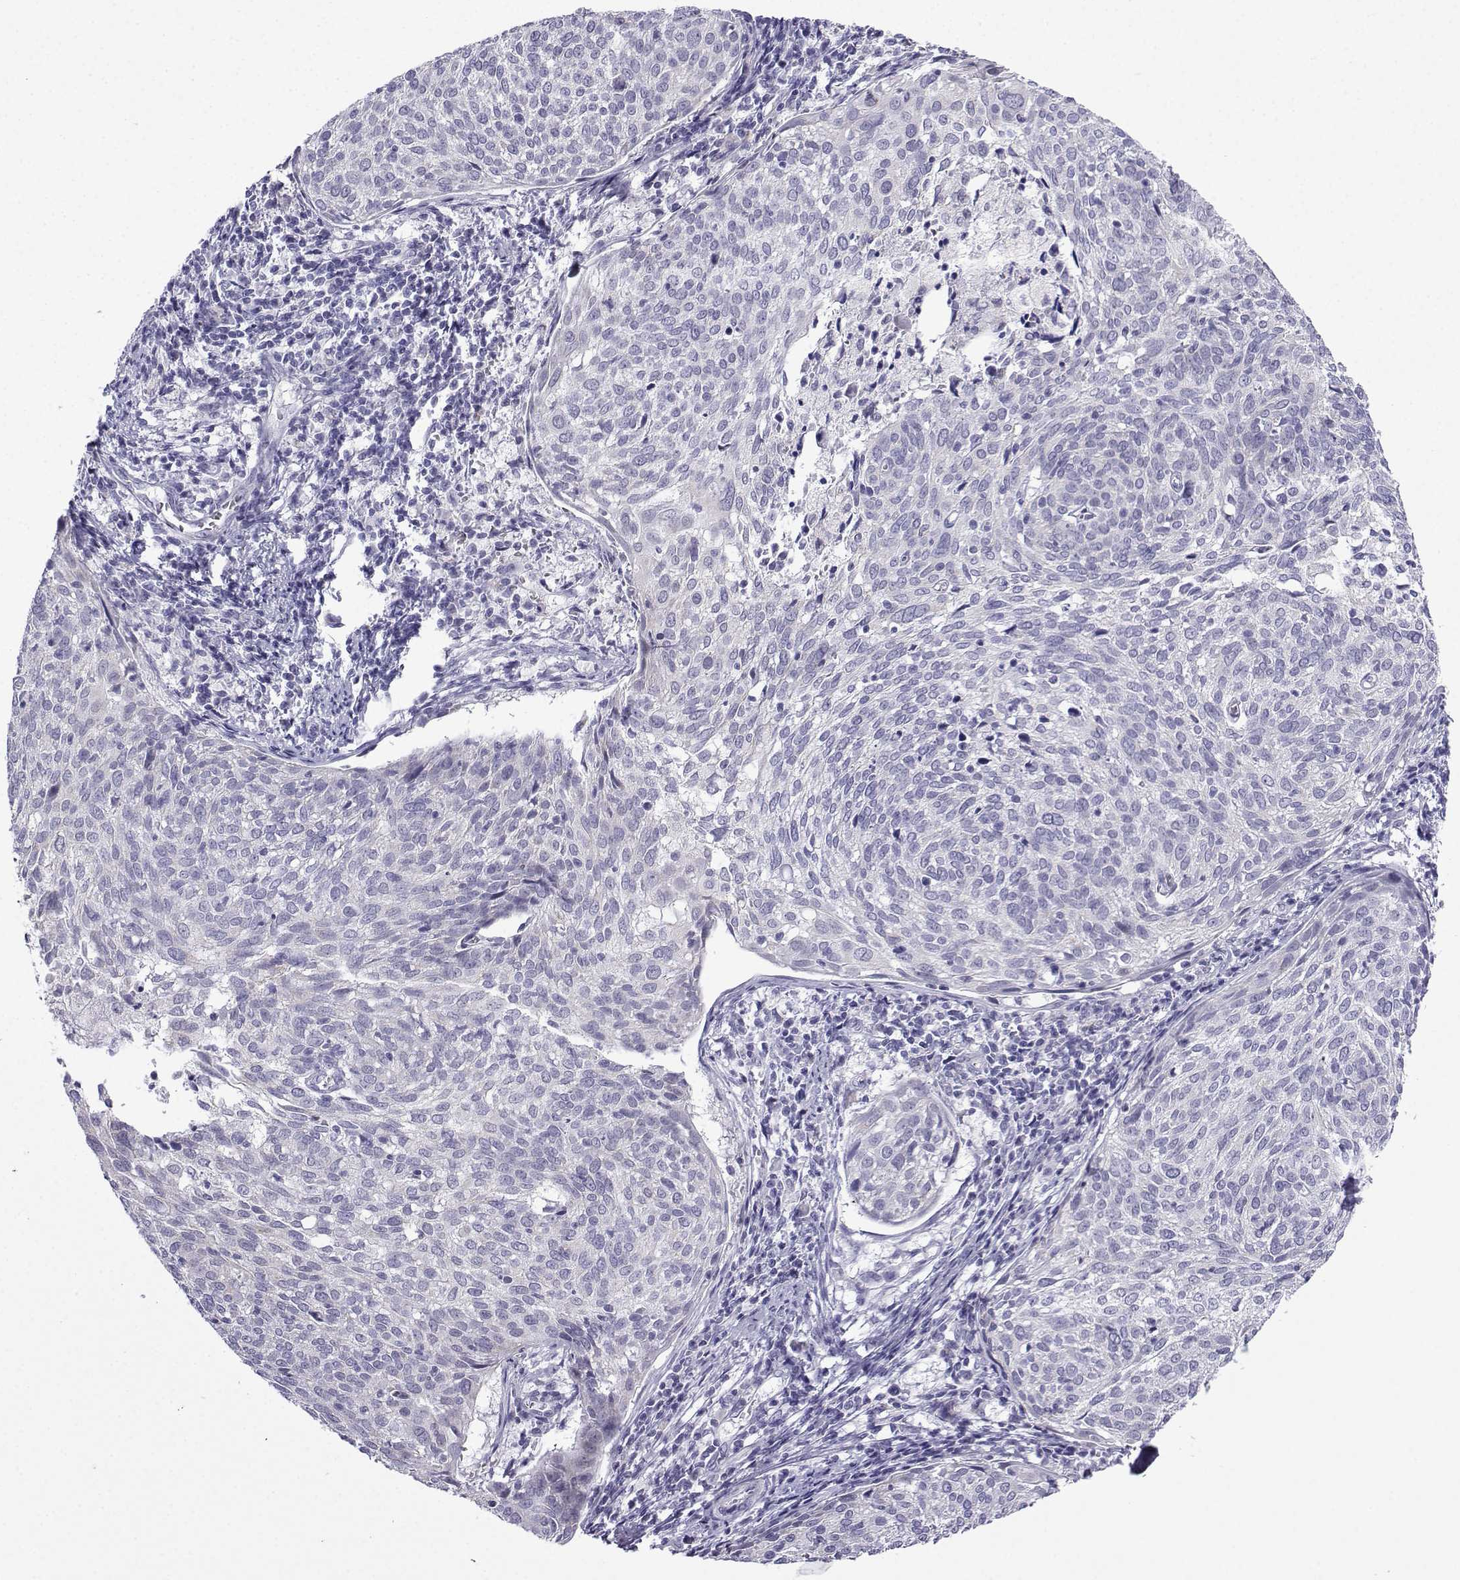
{"staining": {"intensity": "negative", "quantity": "none", "location": "none"}, "tissue": "cervical cancer", "cell_type": "Tumor cells", "image_type": "cancer", "snomed": [{"axis": "morphology", "description": "Squamous cell carcinoma, NOS"}, {"axis": "topography", "description": "Cervix"}], "caption": "DAB immunohistochemical staining of cervical cancer displays no significant staining in tumor cells.", "gene": "ACRBP", "patient": {"sex": "female", "age": 39}}